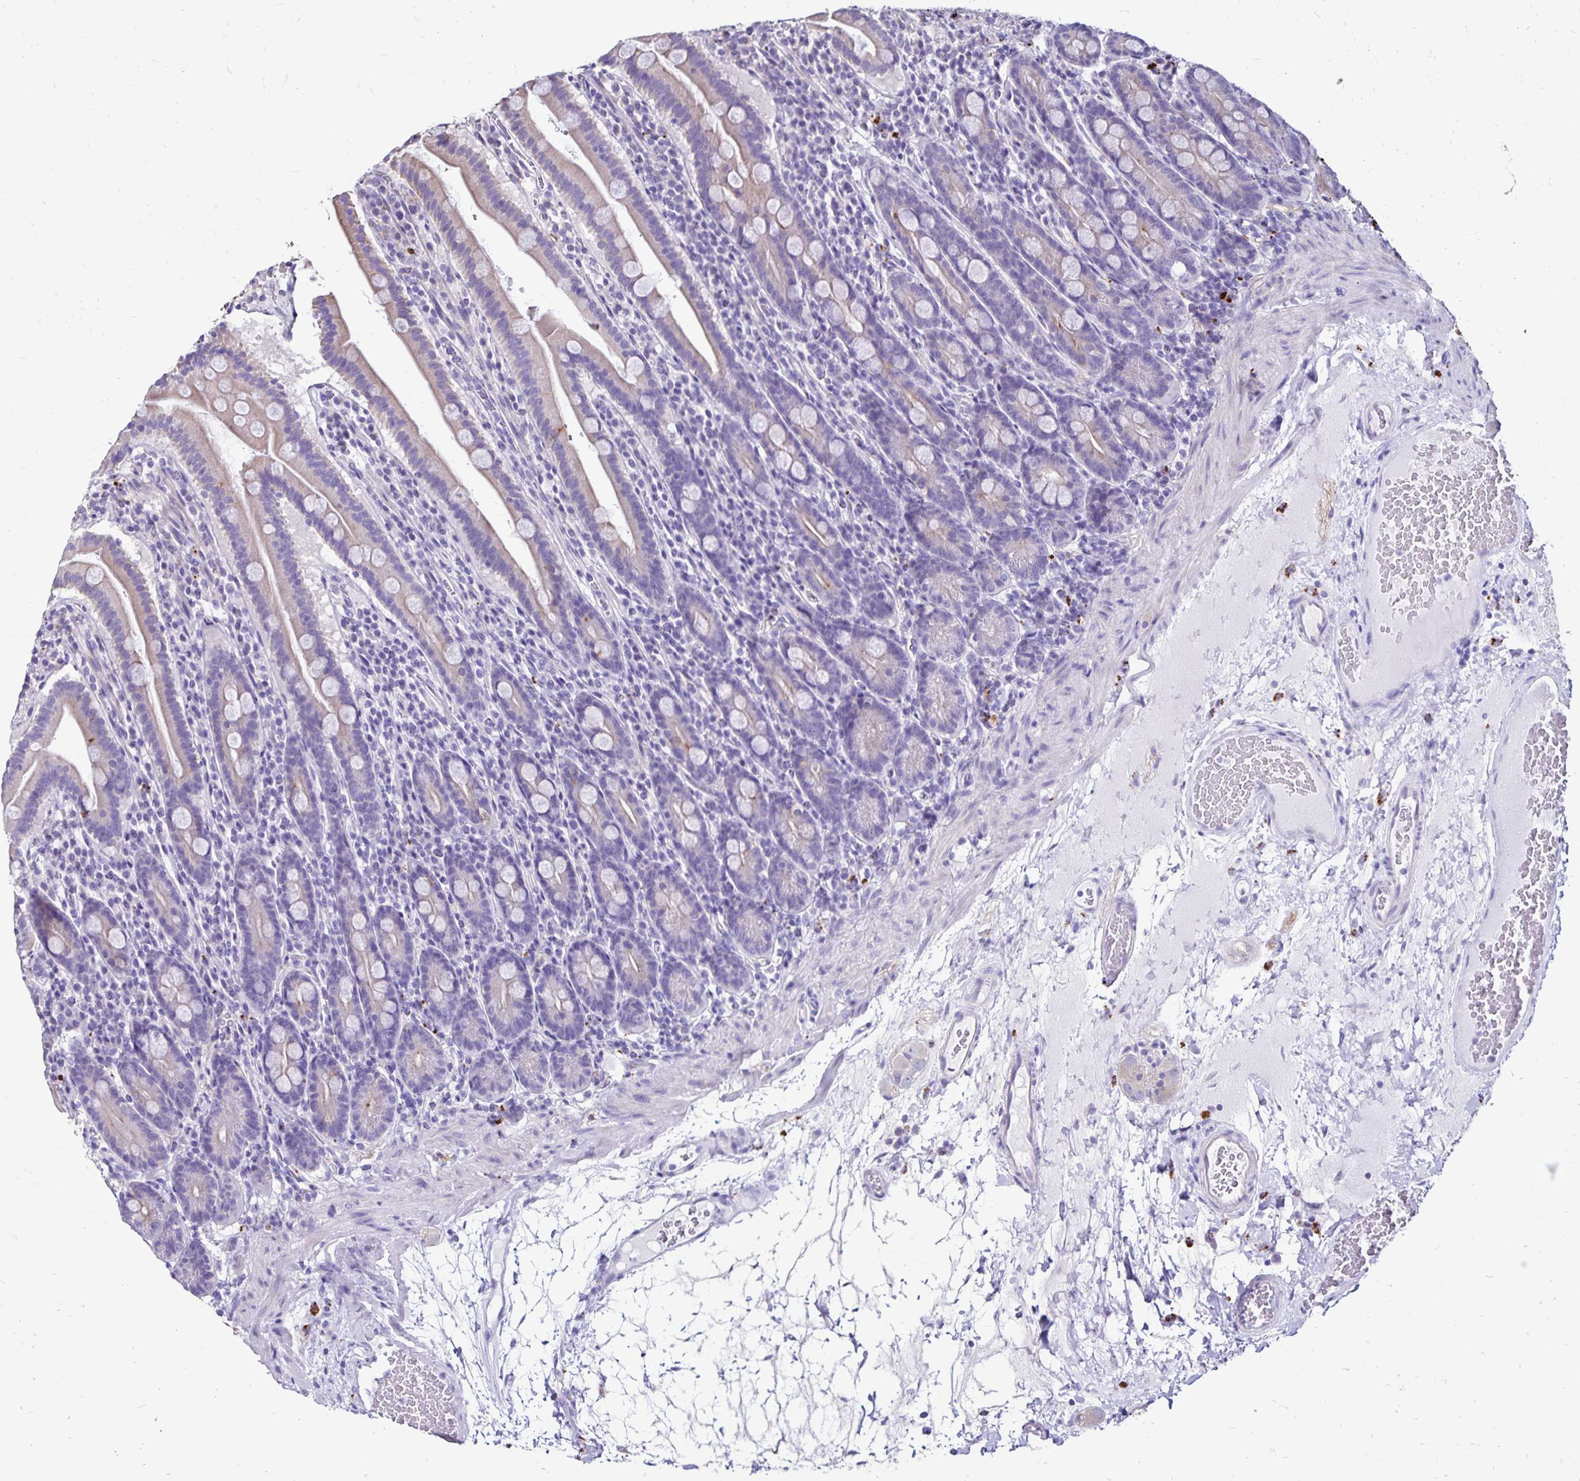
{"staining": {"intensity": "weak", "quantity": "<25%", "location": "cytoplasmic/membranous"}, "tissue": "small intestine", "cell_type": "Glandular cells", "image_type": "normal", "snomed": [{"axis": "morphology", "description": "Normal tissue, NOS"}, {"axis": "topography", "description": "Small intestine"}], "caption": "Immunohistochemical staining of normal small intestine shows no significant positivity in glandular cells.", "gene": "EVPL", "patient": {"sex": "male", "age": 26}}